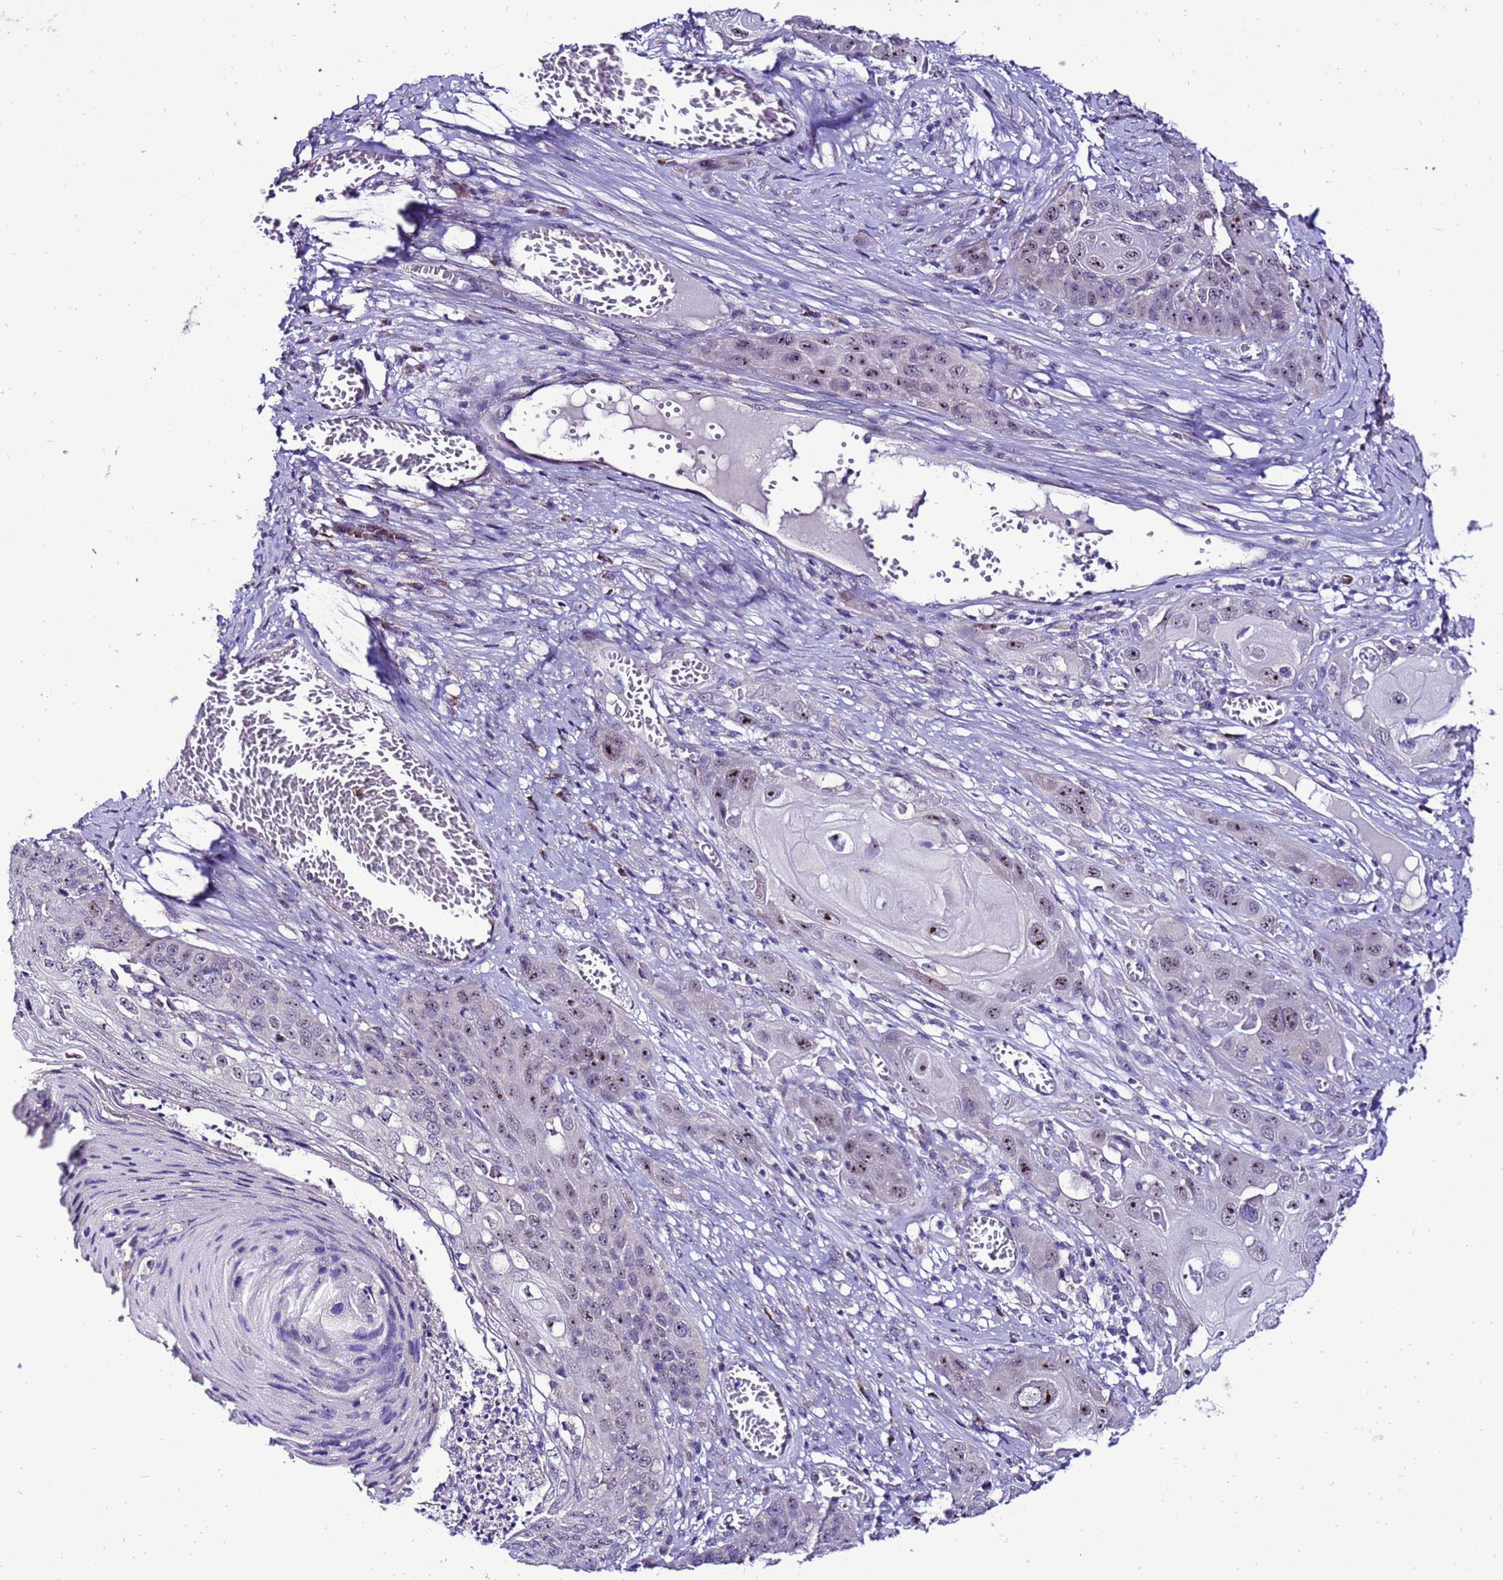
{"staining": {"intensity": "moderate", "quantity": "25%-75%", "location": "nuclear"}, "tissue": "skin cancer", "cell_type": "Tumor cells", "image_type": "cancer", "snomed": [{"axis": "morphology", "description": "Squamous cell carcinoma, NOS"}, {"axis": "topography", "description": "Skin"}], "caption": "Skin cancer stained for a protein demonstrates moderate nuclear positivity in tumor cells.", "gene": "DPH6", "patient": {"sex": "male", "age": 55}}